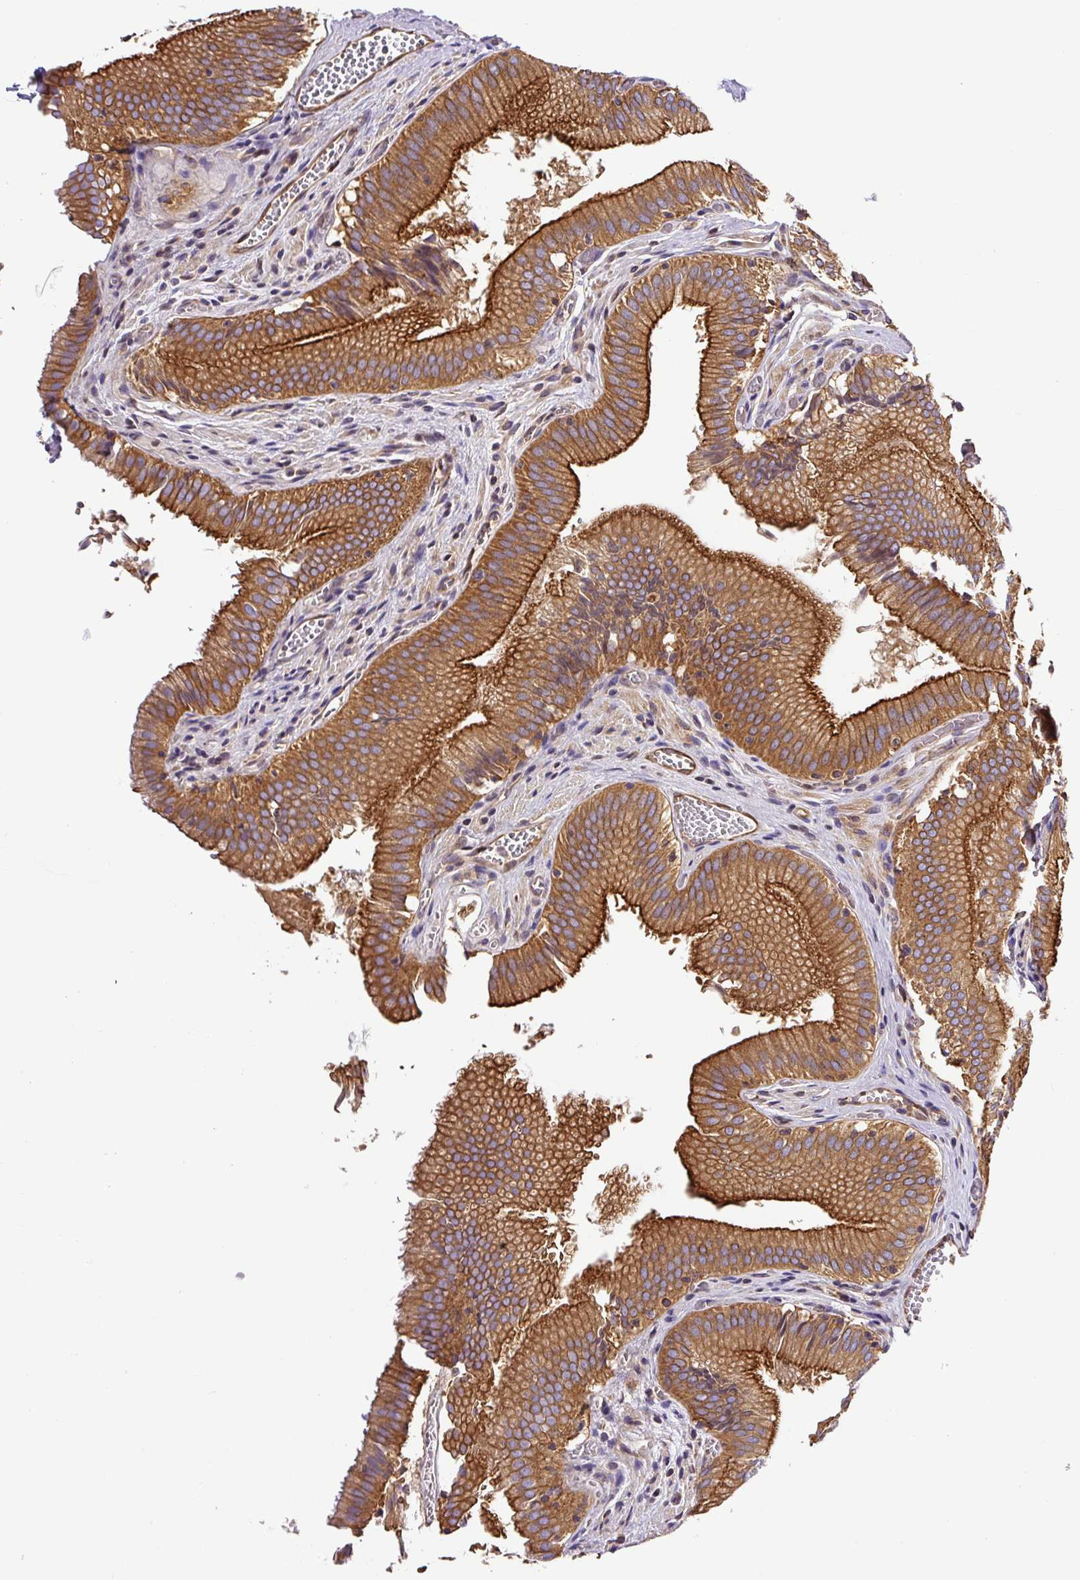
{"staining": {"intensity": "strong", "quantity": ">75%", "location": "cytoplasmic/membranous"}, "tissue": "gallbladder", "cell_type": "Glandular cells", "image_type": "normal", "snomed": [{"axis": "morphology", "description": "Normal tissue, NOS"}, {"axis": "topography", "description": "Gallbladder"}, {"axis": "topography", "description": "Peripheral nerve tissue"}], "caption": "A histopathology image of gallbladder stained for a protein exhibits strong cytoplasmic/membranous brown staining in glandular cells. (DAB (3,3'-diaminobenzidine) IHC with brightfield microscopy, high magnification).", "gene": "DCTN1", "patient": {"sex": "male", "age": 17}}